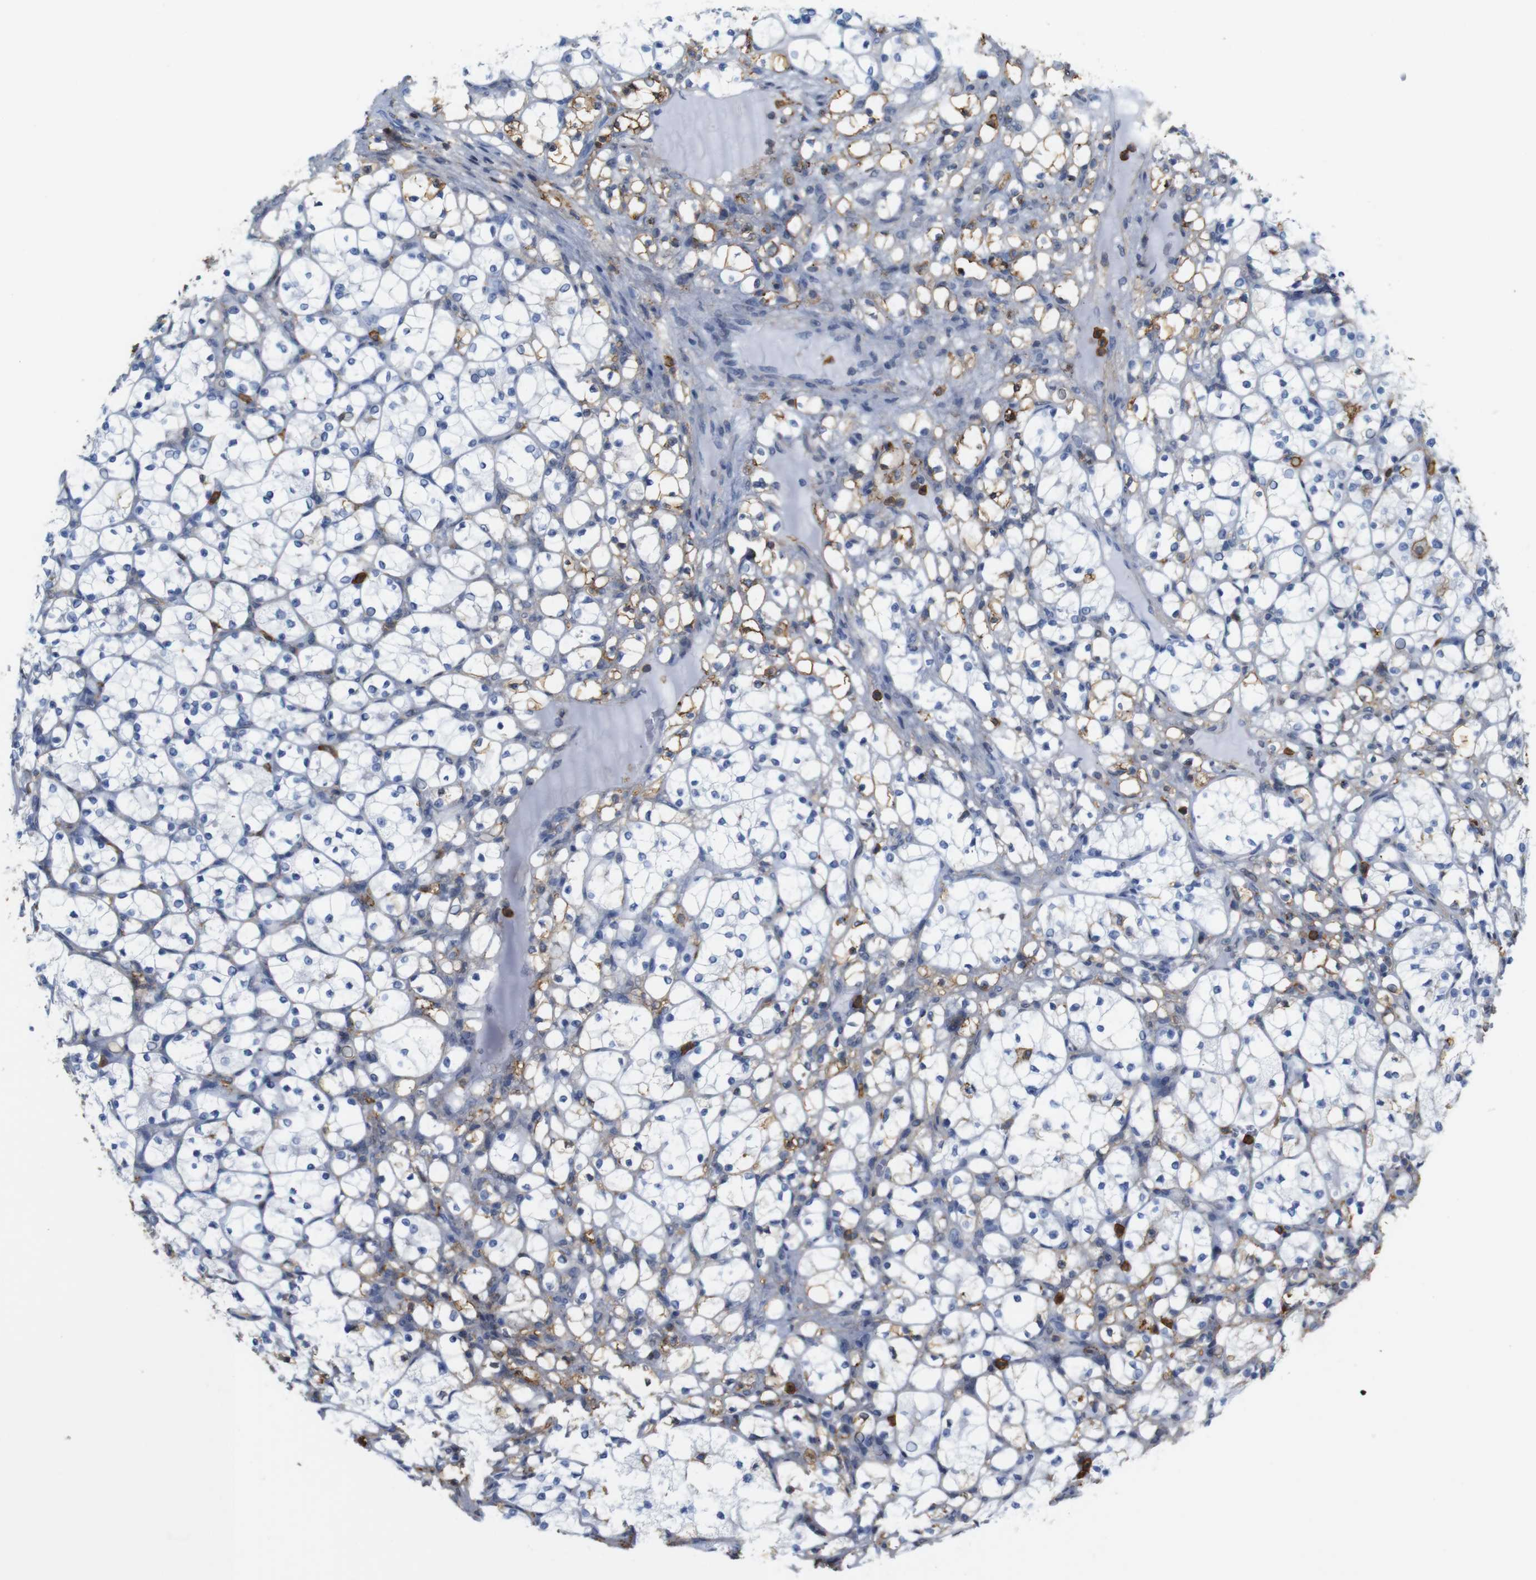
{"staining": {"intensity": "weak", "quantity": "<25%", "location": "cytoplasmic/membranous"}, "tissue": "renal cancer", "cell_type": "Tumor cells", "image_type": "cancer", "snomed": [{"axis": "morphology", "description": "Adenocarcinoma, NOS"}, {"axis": "topography", "description": "Kidney"}], "caption": "This is an immunohistochemistry histopathology image of adenocarcinoma (renal). There is no positivity in tumor cells.", "gene": "ANXA1", "patient": {"sex": "female", "age": 69}}